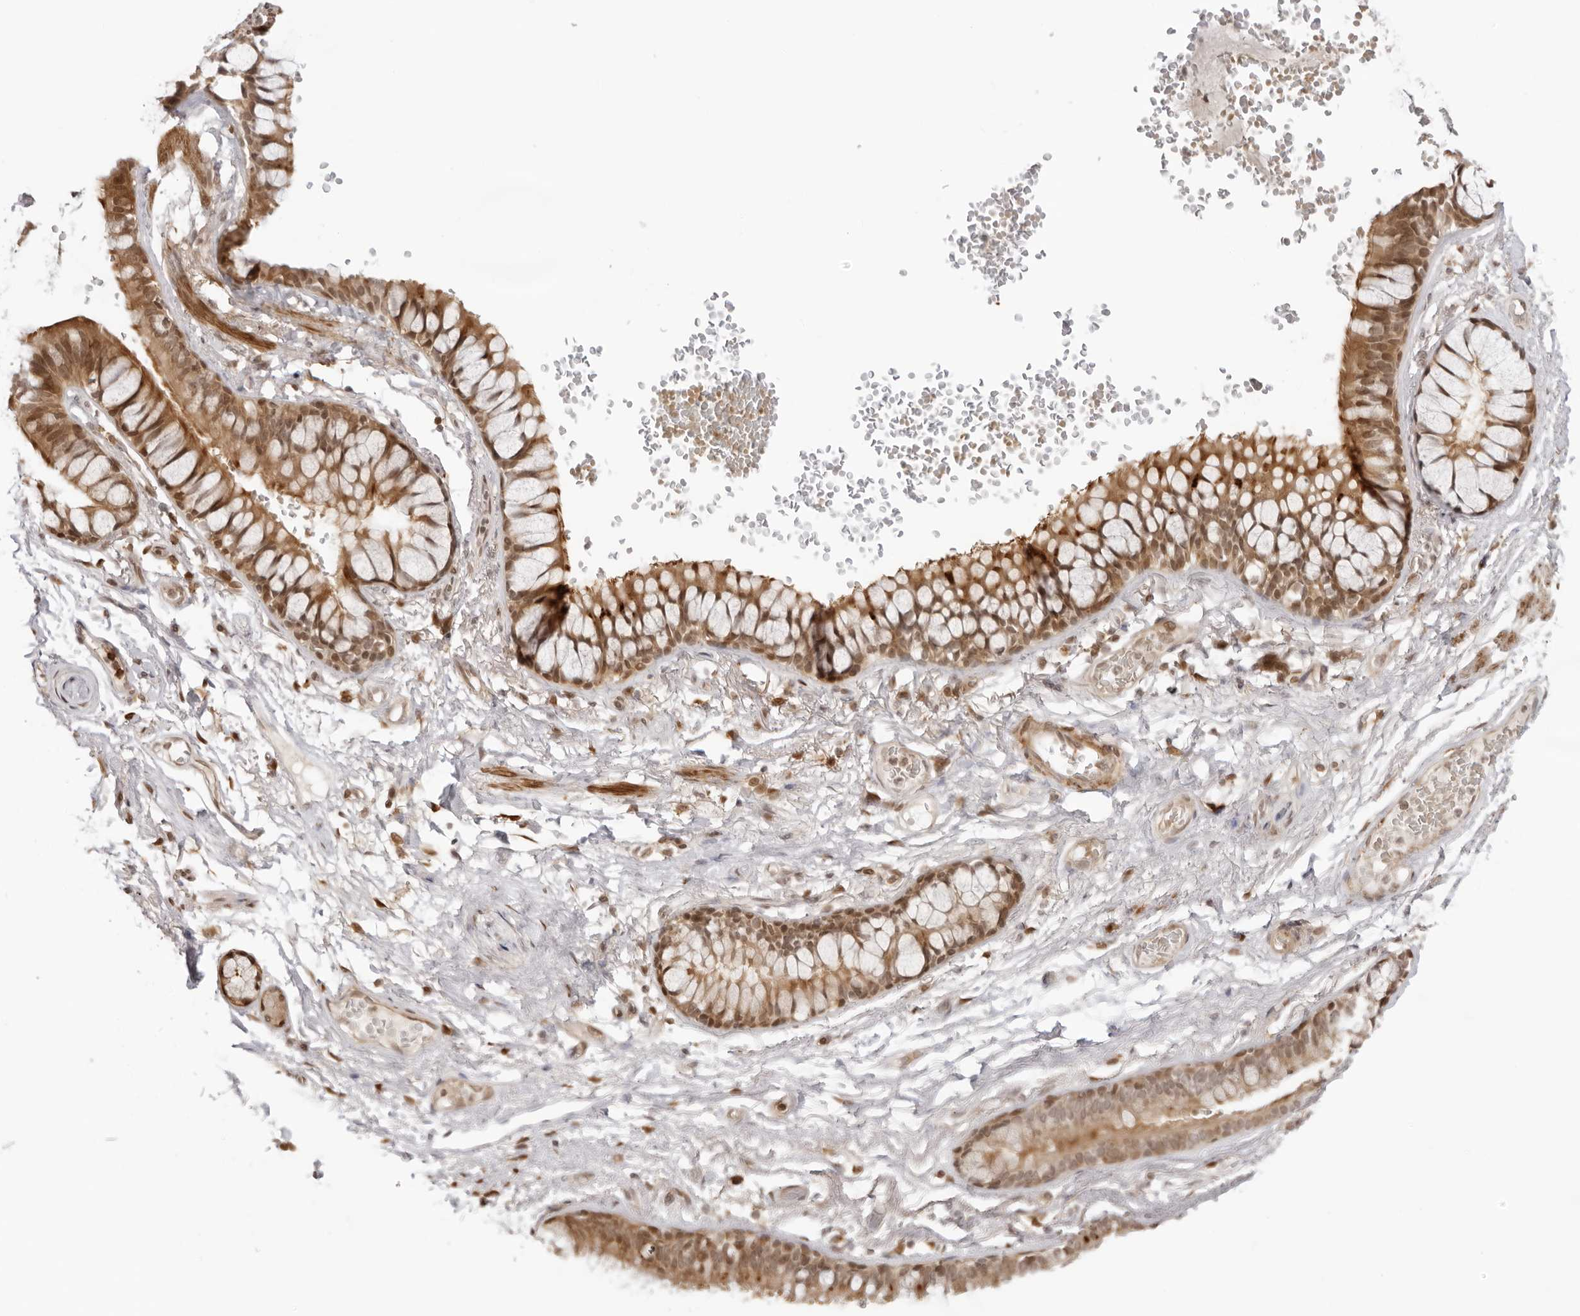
{"staining": {"intensity": "moderate", "quantity": ">75%", "location": "nuclear"}, "tissue": "adipose tissue", "cell_type": "Adipocytes", "image_type": "normal", "snomed": [{"axis": "morphology", "description": "Normal tissue, NOS"}, {"axis": "topography", "description": "Cartilage tissue"}, {"axis": "topography", "description": "Bronchus"}], "caption": "Immunohistochemical staining of normal human adipose tissue exhibits medium levels of moderate nuclear staining in about >75% of adipocytes. Immunohistochemistry stains the protein of interest in brown and the nuclei are stained blue.", "gene": "RNF146", "patient": {"sex": "female", "age": 73}}